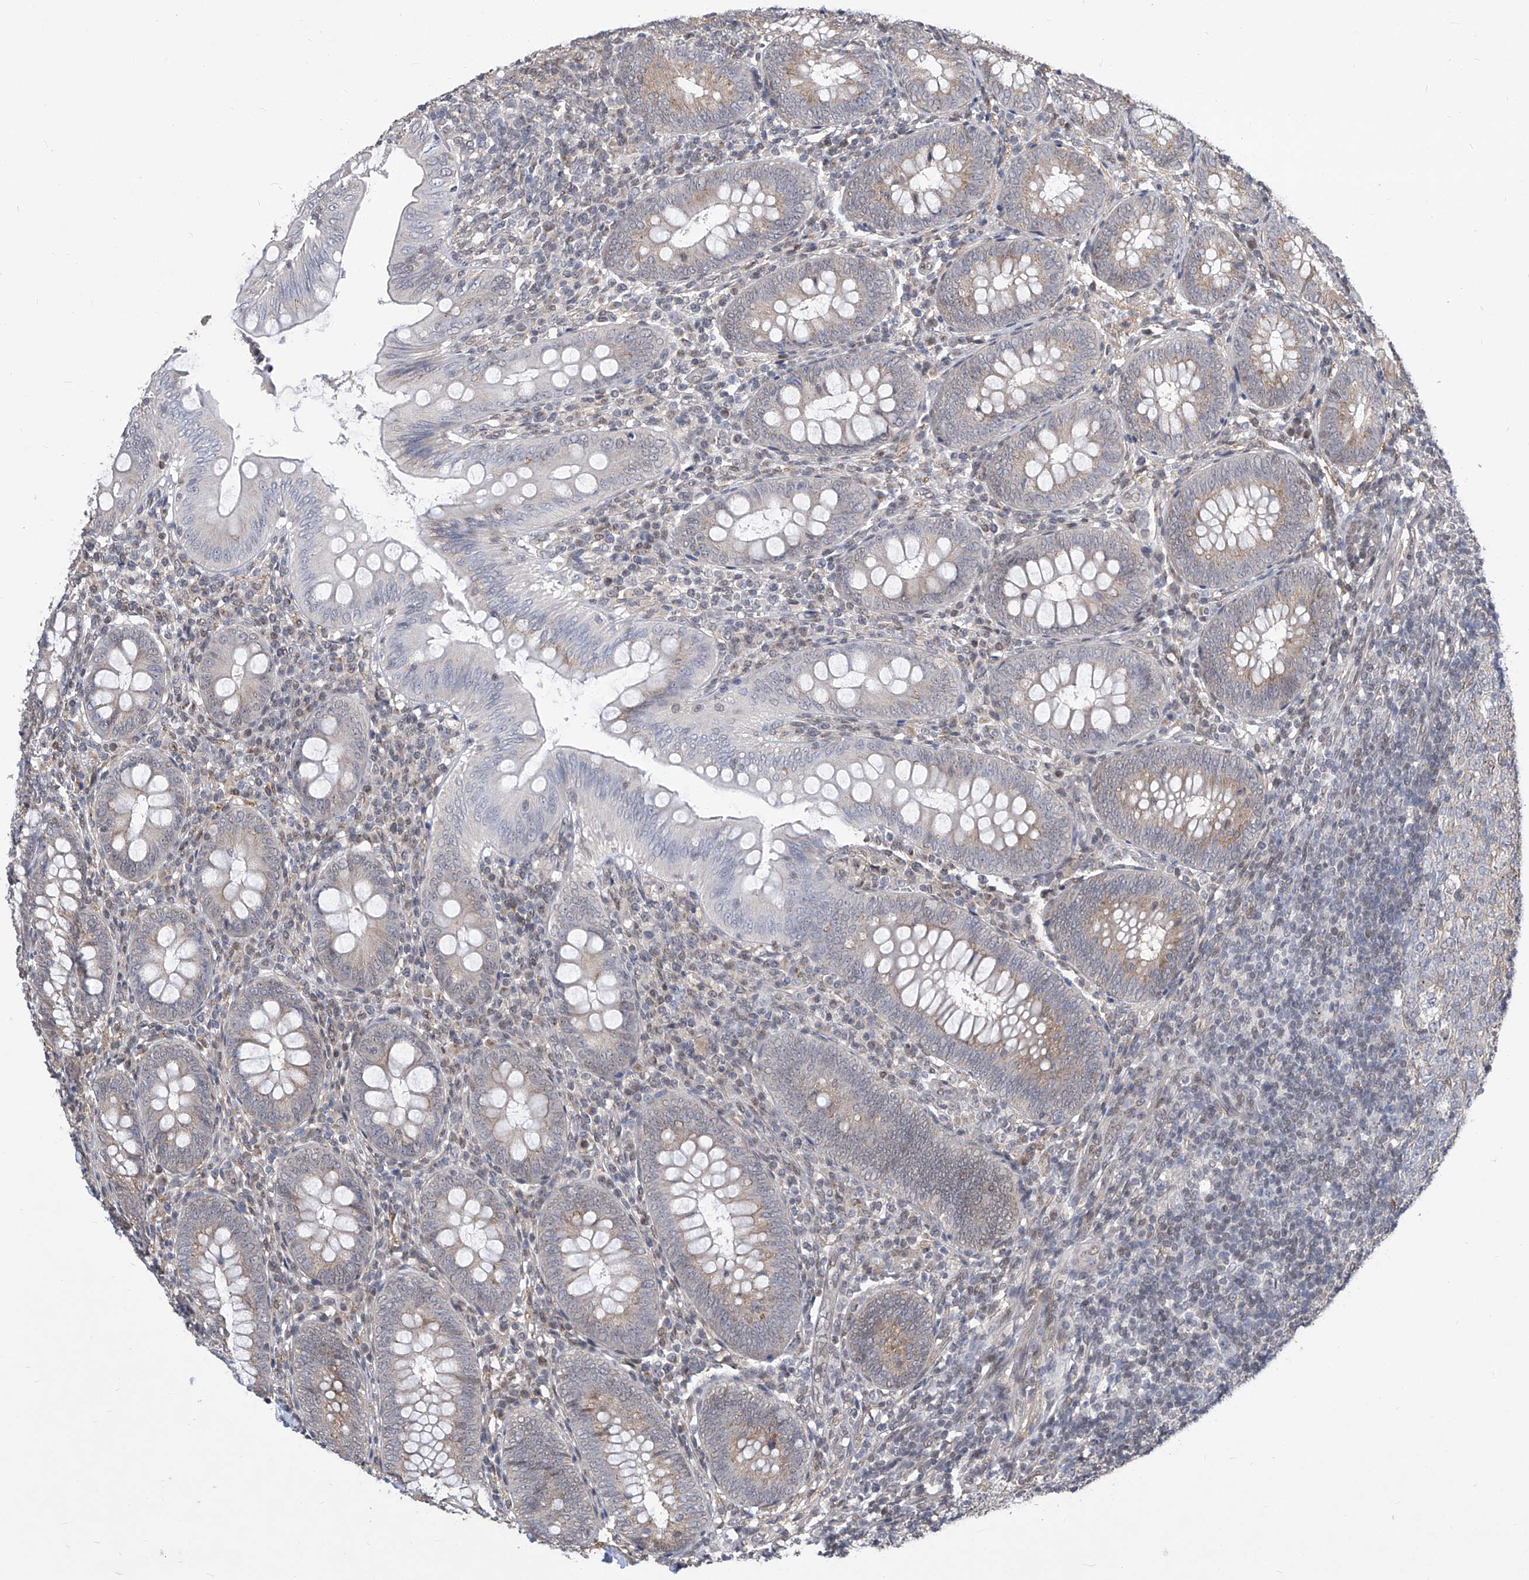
{"staining": {"intensity": "moderate", "quantity": "<25%", "location": "cytoplasmic/membranous"}, "tissue": "appendix", "cell_type": "Glandular cells", "image_type": "normal", "snomed": [{"axis": "morphology", "description": "Normal tissue, NOS"}, {"axis": "topography", "description": "Appendix"}], "caption": "Human appendix stained with a brown dye shows moderate cytoplasmic/membranous positive expression in approximately <25% of glandular cells.", "gene": "CETN1", "patient": {"sex": "male", "age": 14}}